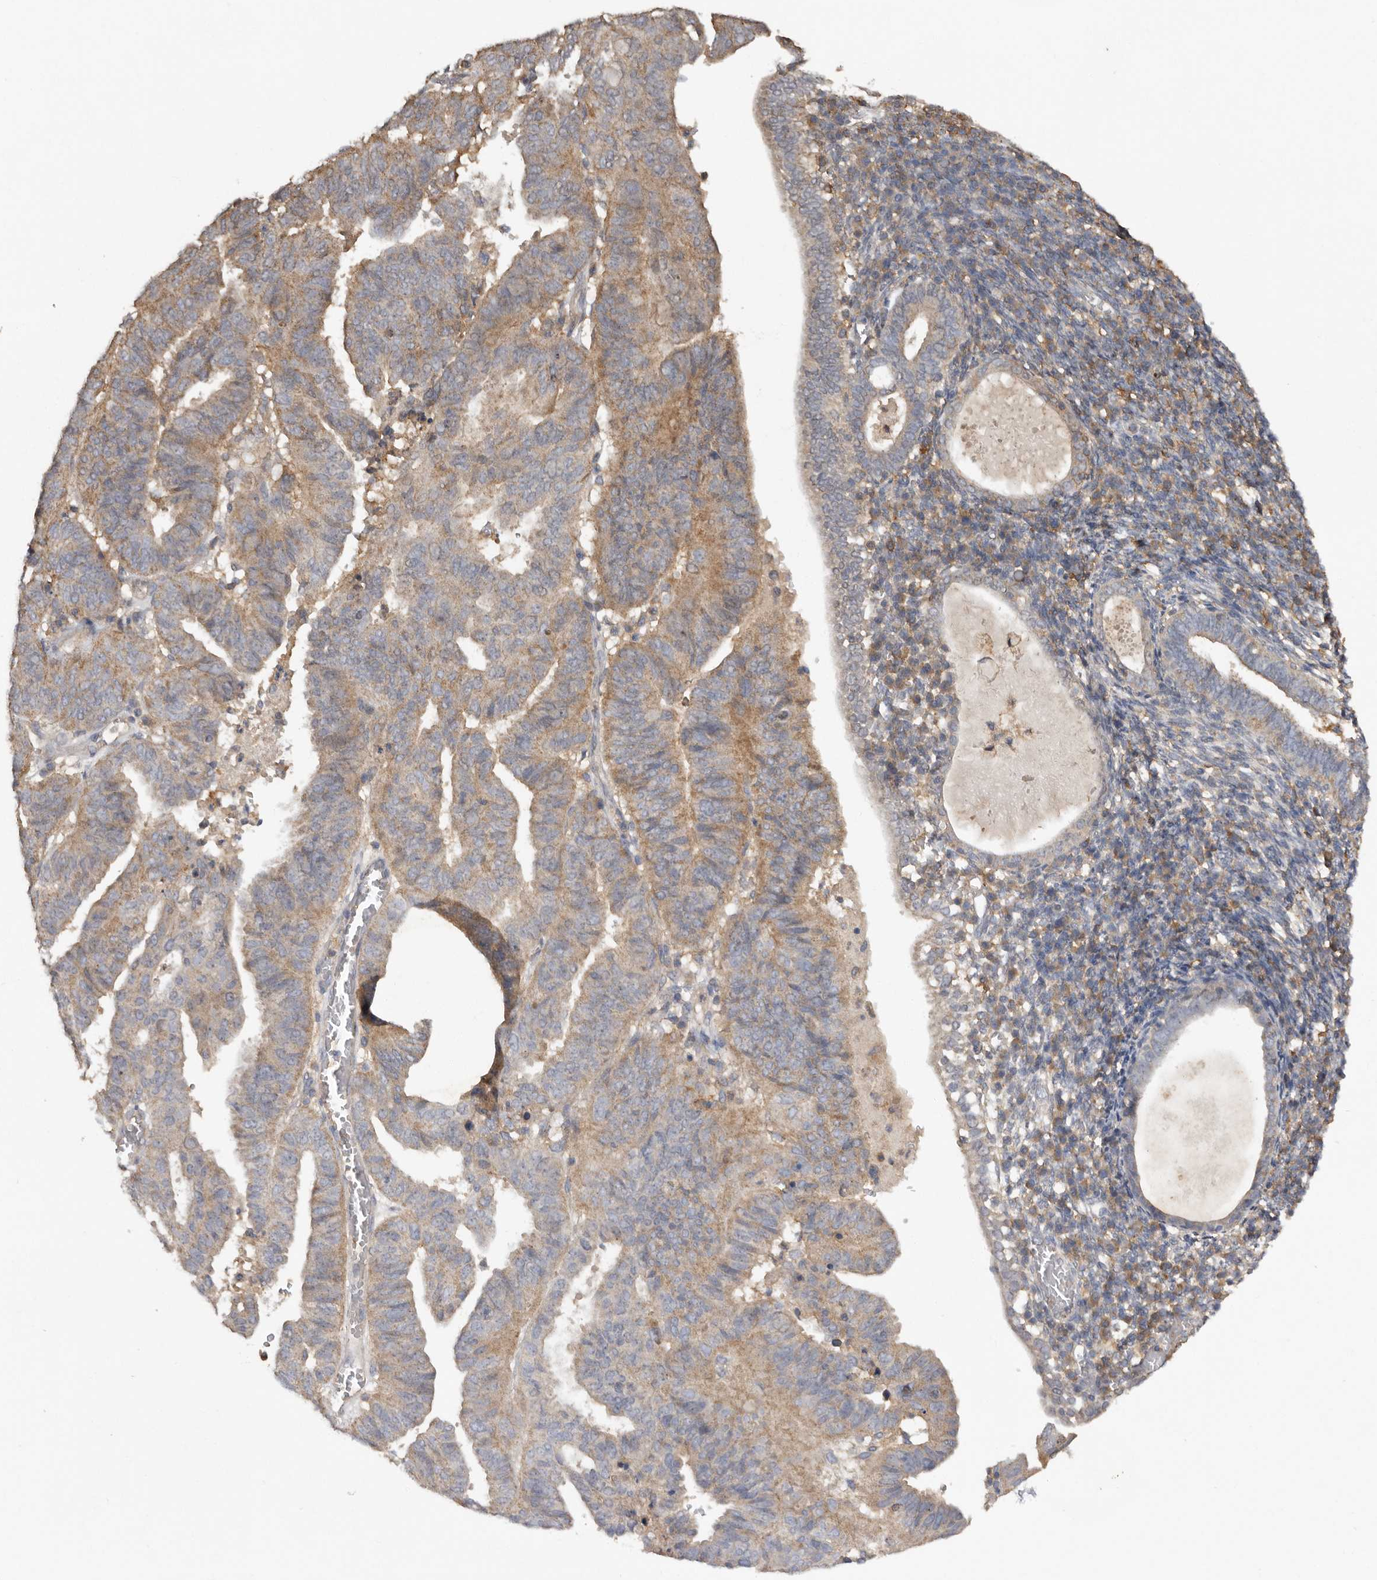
{"staining": {"intensity": "moderate", "quantity": "25%-75%", "location": "cytoplasmic/membranous"}, "tissue": "endometrial cancer", "cell_type": "Tumor cells", "image_type": "cancer", "snomed": [{"axis": "morphology", "description": "Adenocarcinoma, NOS"}, {"axis": "topography", "description": "Uterus"}], "caption": "Endometrial cancer (adenocarcinoma) stained with IHC demonstrates moderate cytoplasmic/membranous positivity in about 25%-75% of tumor cells.", "gene": "RWDD1", "patient": {"sex": "female", "age": 77}}